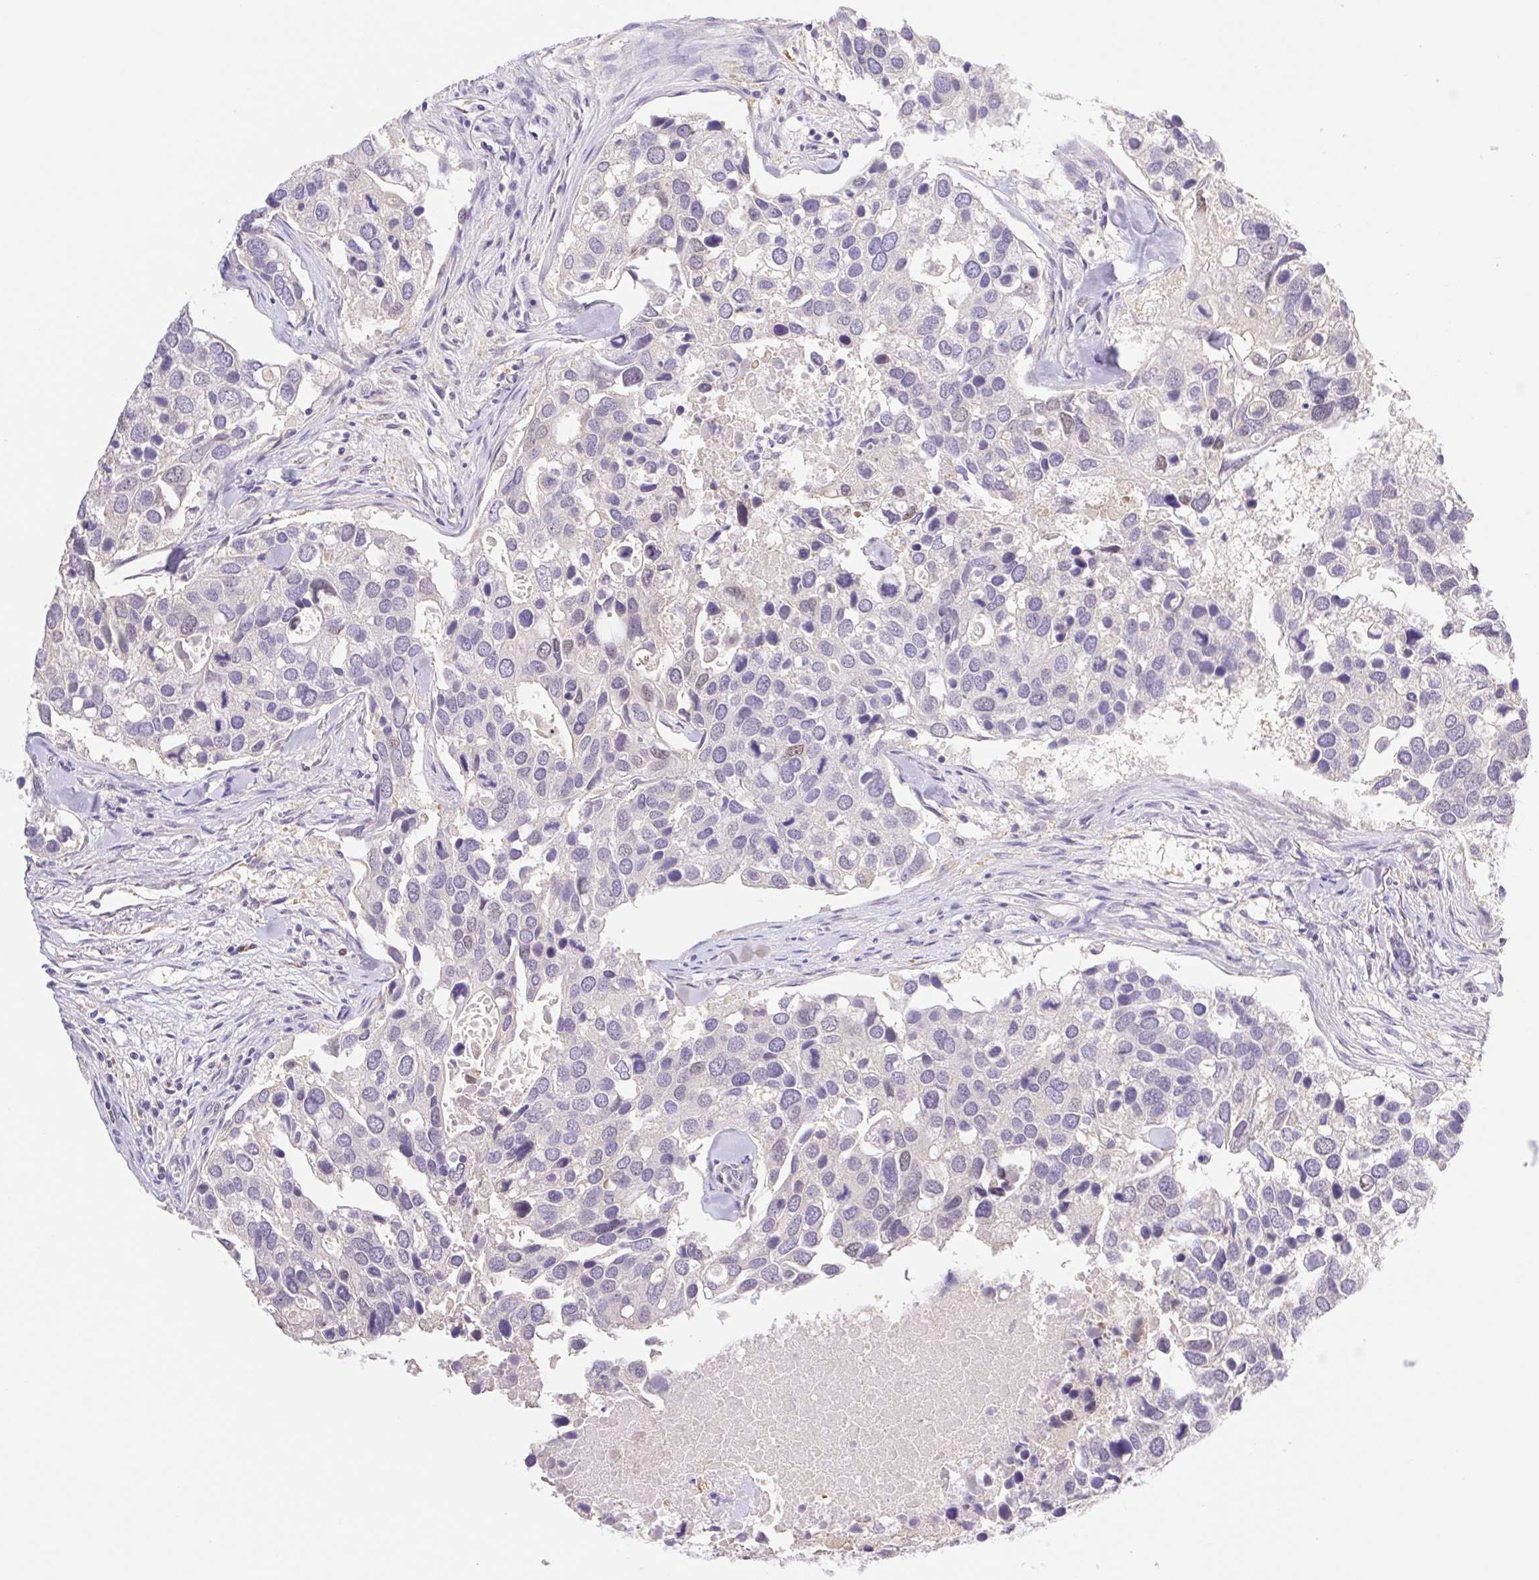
{"staining": {"intensity": "negative", "quantity": "none", "location": "none"}, "tissue": "breast cancer", "cell_type": "Tumor cells", "image_type": "cancer", "snomed": [{"axis": "morphology", "description": "Duct carcinoma"}, {"axis": "topography", "description": "Breast"}], "caption": "An immunohistochemistry micrograph of breast invasive ductal carcinoma is shown. There is no staining in tumor cells of breast invasive ductal carcinoma. The staining was performed using DAB (3,3'-diaminobenzidine) to visualize the protein expression in brown, while the nuclei were stained in blue with hematoxylin (Magnification: 20x).", "gene": "L3MBTL4", "patient": {"sex": "female", "age": 83}}